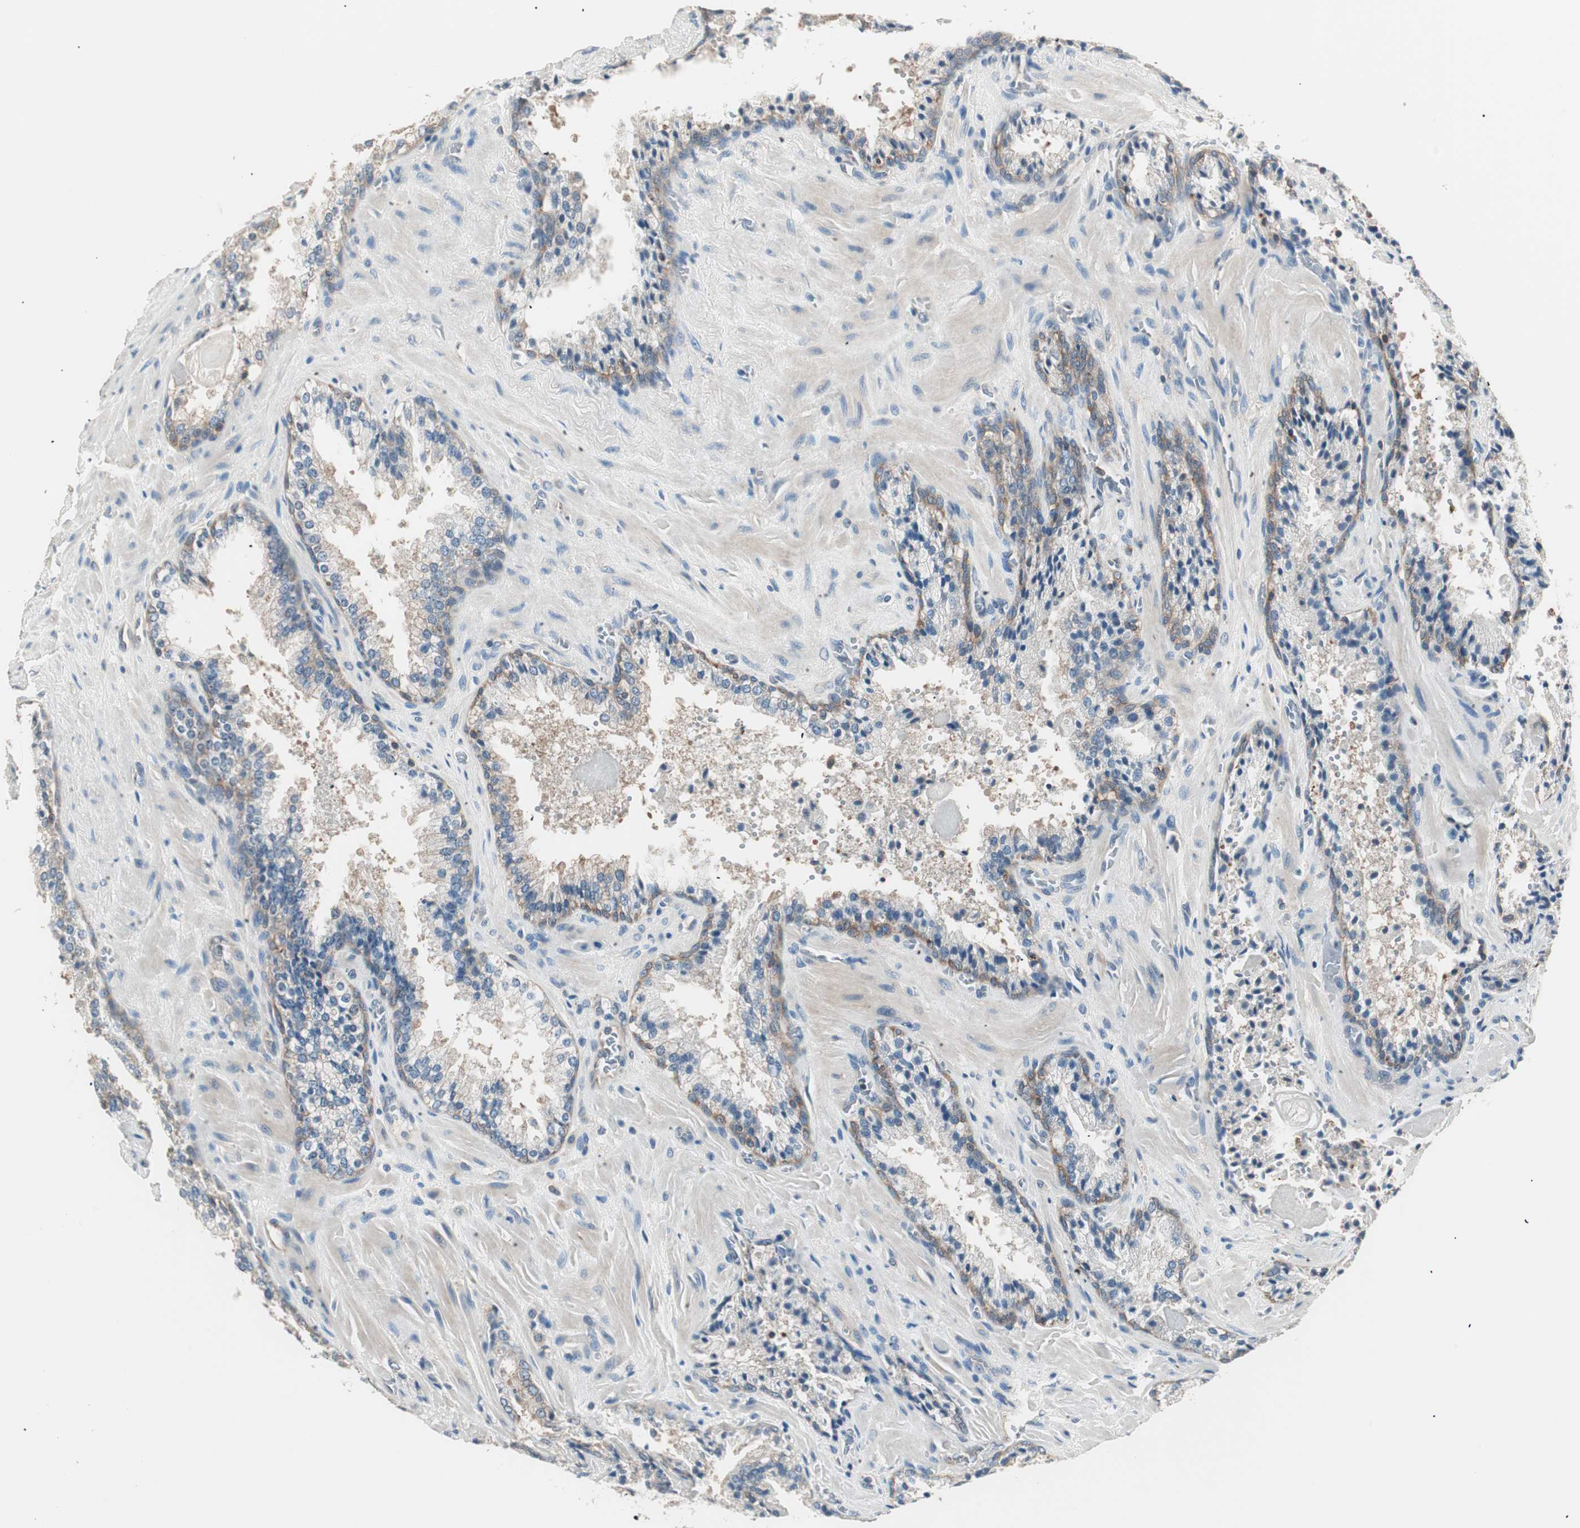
{"staining": {"intensity": "moderate", "quantity": "25%-75%", "location": "cytoplasmic/membranous"}, "tissue": "prostate cancer", "cell_type": "Tumor cells", "image_type": "cancer", "snomed": [{"axis": "morphology", "description": "Adenocarcinoma, High grade"}, {"axis": "topography", "description": "Prostate"}], "caption": "Human prostate cancer (high-grade adenocarcinoma) stained for a protein (brown) shows moderate cytoplasmic/membranous positive staining in approximately 25%-75% of tumor cells.", "gene": "RAD54B", "patient": {"sex": "male", "age": 58}}